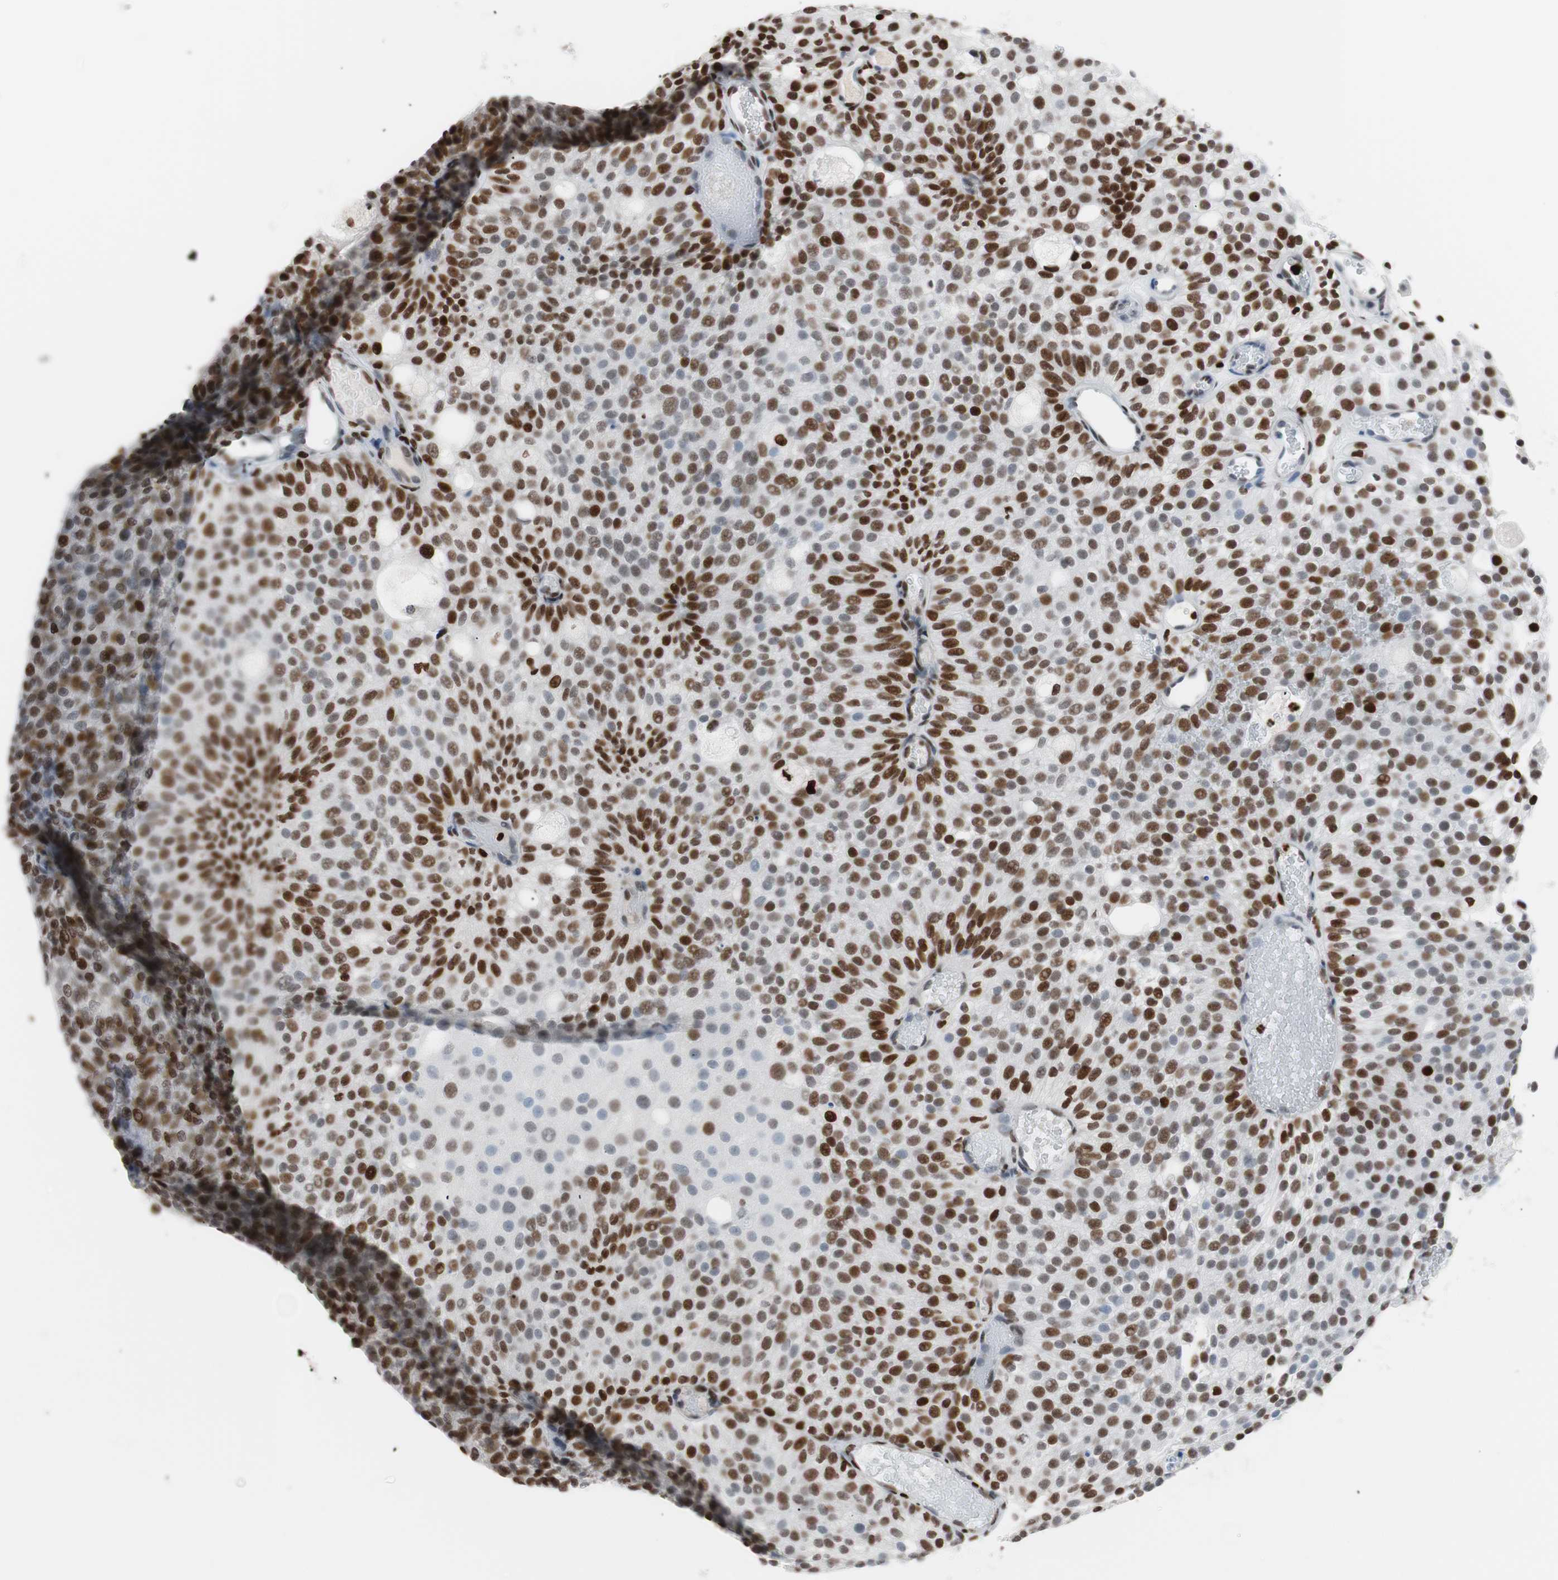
{"staining": {"intensity": "moderate", "quantity": ">75%", "location": "nuclear"}, "tissue": "urothelial cancer", "cell_type": "Tumor cells", "image_type": "cancer", "snomed": [{"axis": "morphology", "description": "Urothelial carcinoma, Low grade"}, {"axis": "topography", "description": "Urinary bladder"}], "caption": "Tumor cells reveal medium levels of moderate nuclear expression in about >75% of cells in human urothelial cancer.", "gene": "CEBPB", "patient": {"sex": "male", "age": 78}}